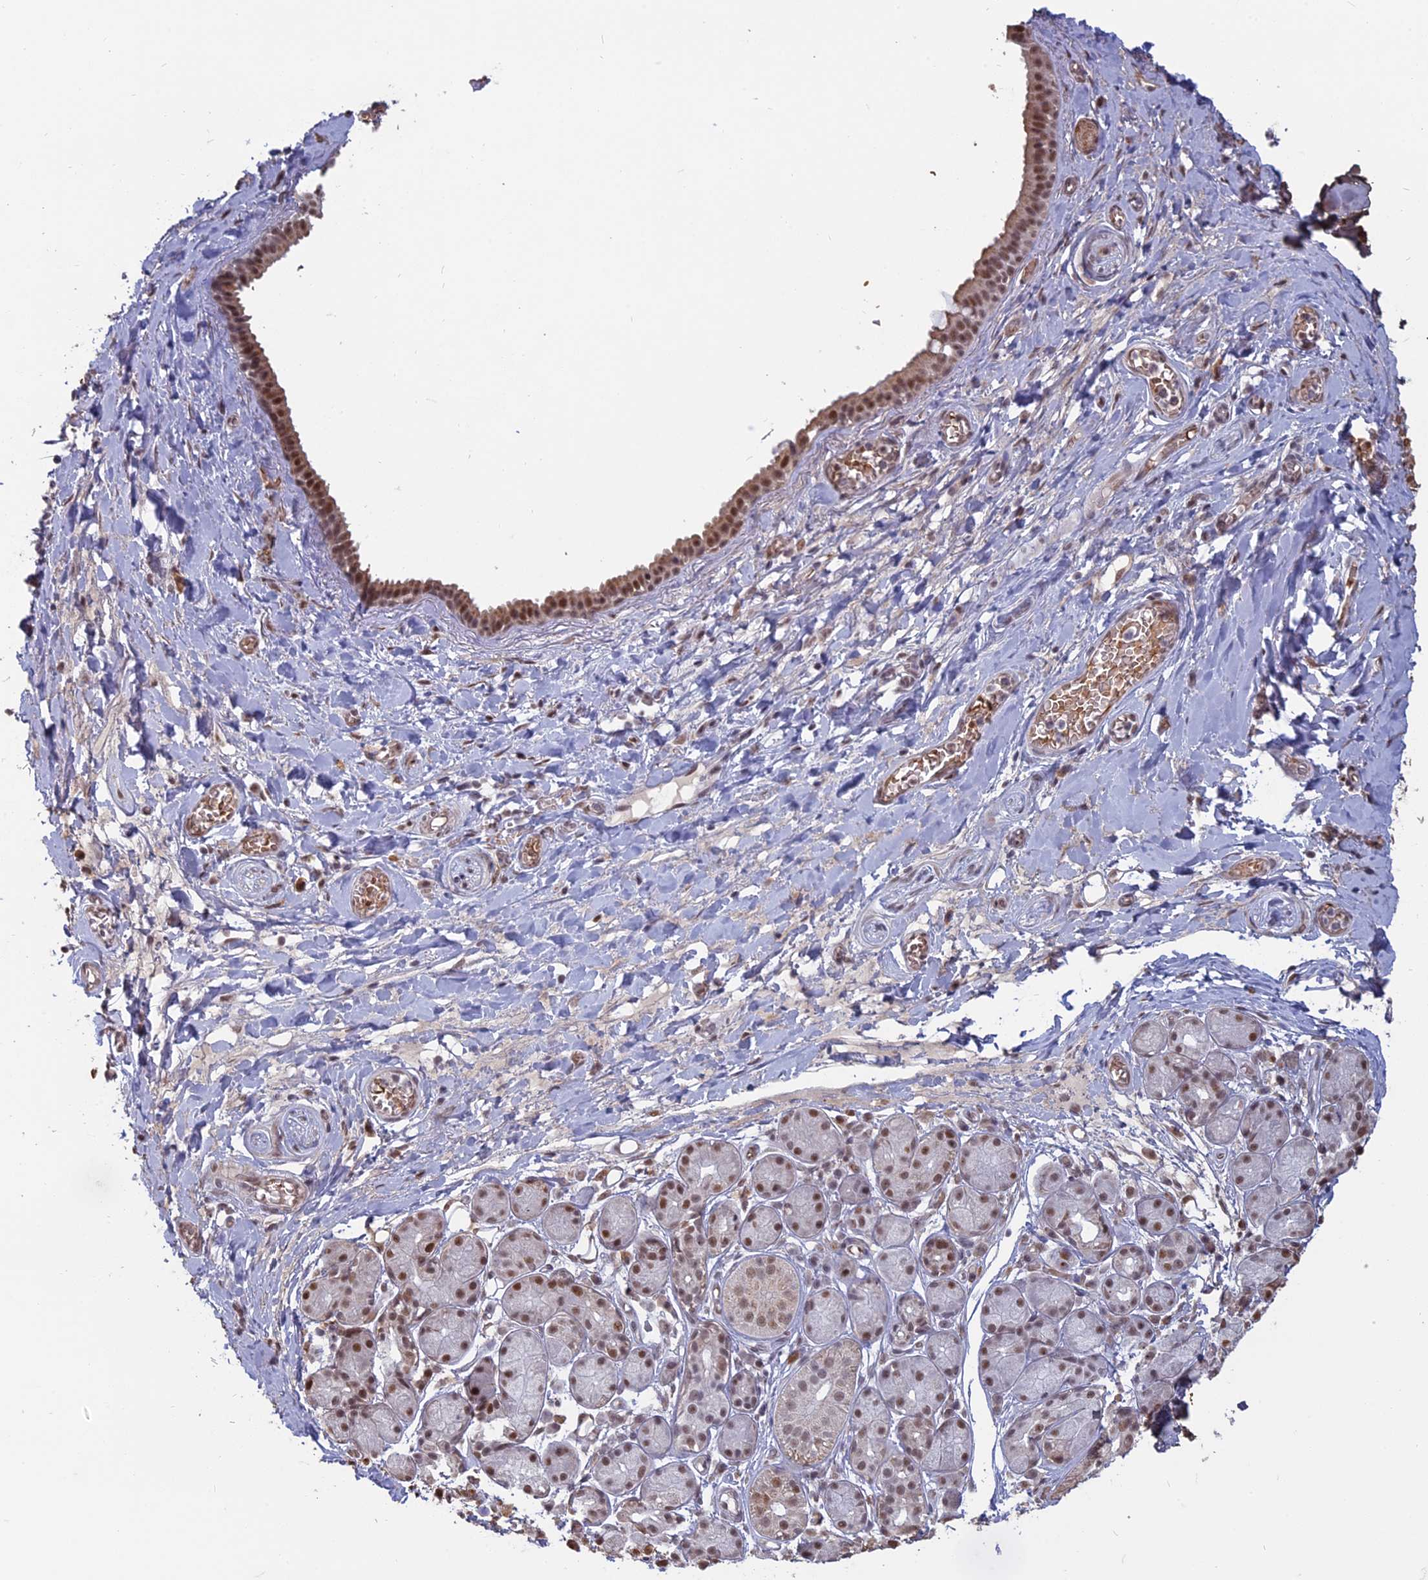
{"staining": {"intensity": "negative", "quantity": "none", "location": "none"}, "tissue": "adipose tissue", "cell_type": "Adipocytes", "image_type": "normal", "snomed": [{"axis": "morphology", "description": "Normal tissue, NOS"}, {"axis": "topography", "description": "Salivary gland"}, {"axis": "topography", "description": "Peripheral nerve tissue"}], "caption": "DAB (3,3'-diaminobenzidine) immunohistochemical staining of benign human adipose tissue demonstrates no significant positivity in adipocytes. (Brightfield microscopy of DAB (3,3'-diaminobenzidine) immunohistochemistry (IHC) at high magnification).", "gene": "MFAP1", "patient": {"sex": "male", "age": 62}}